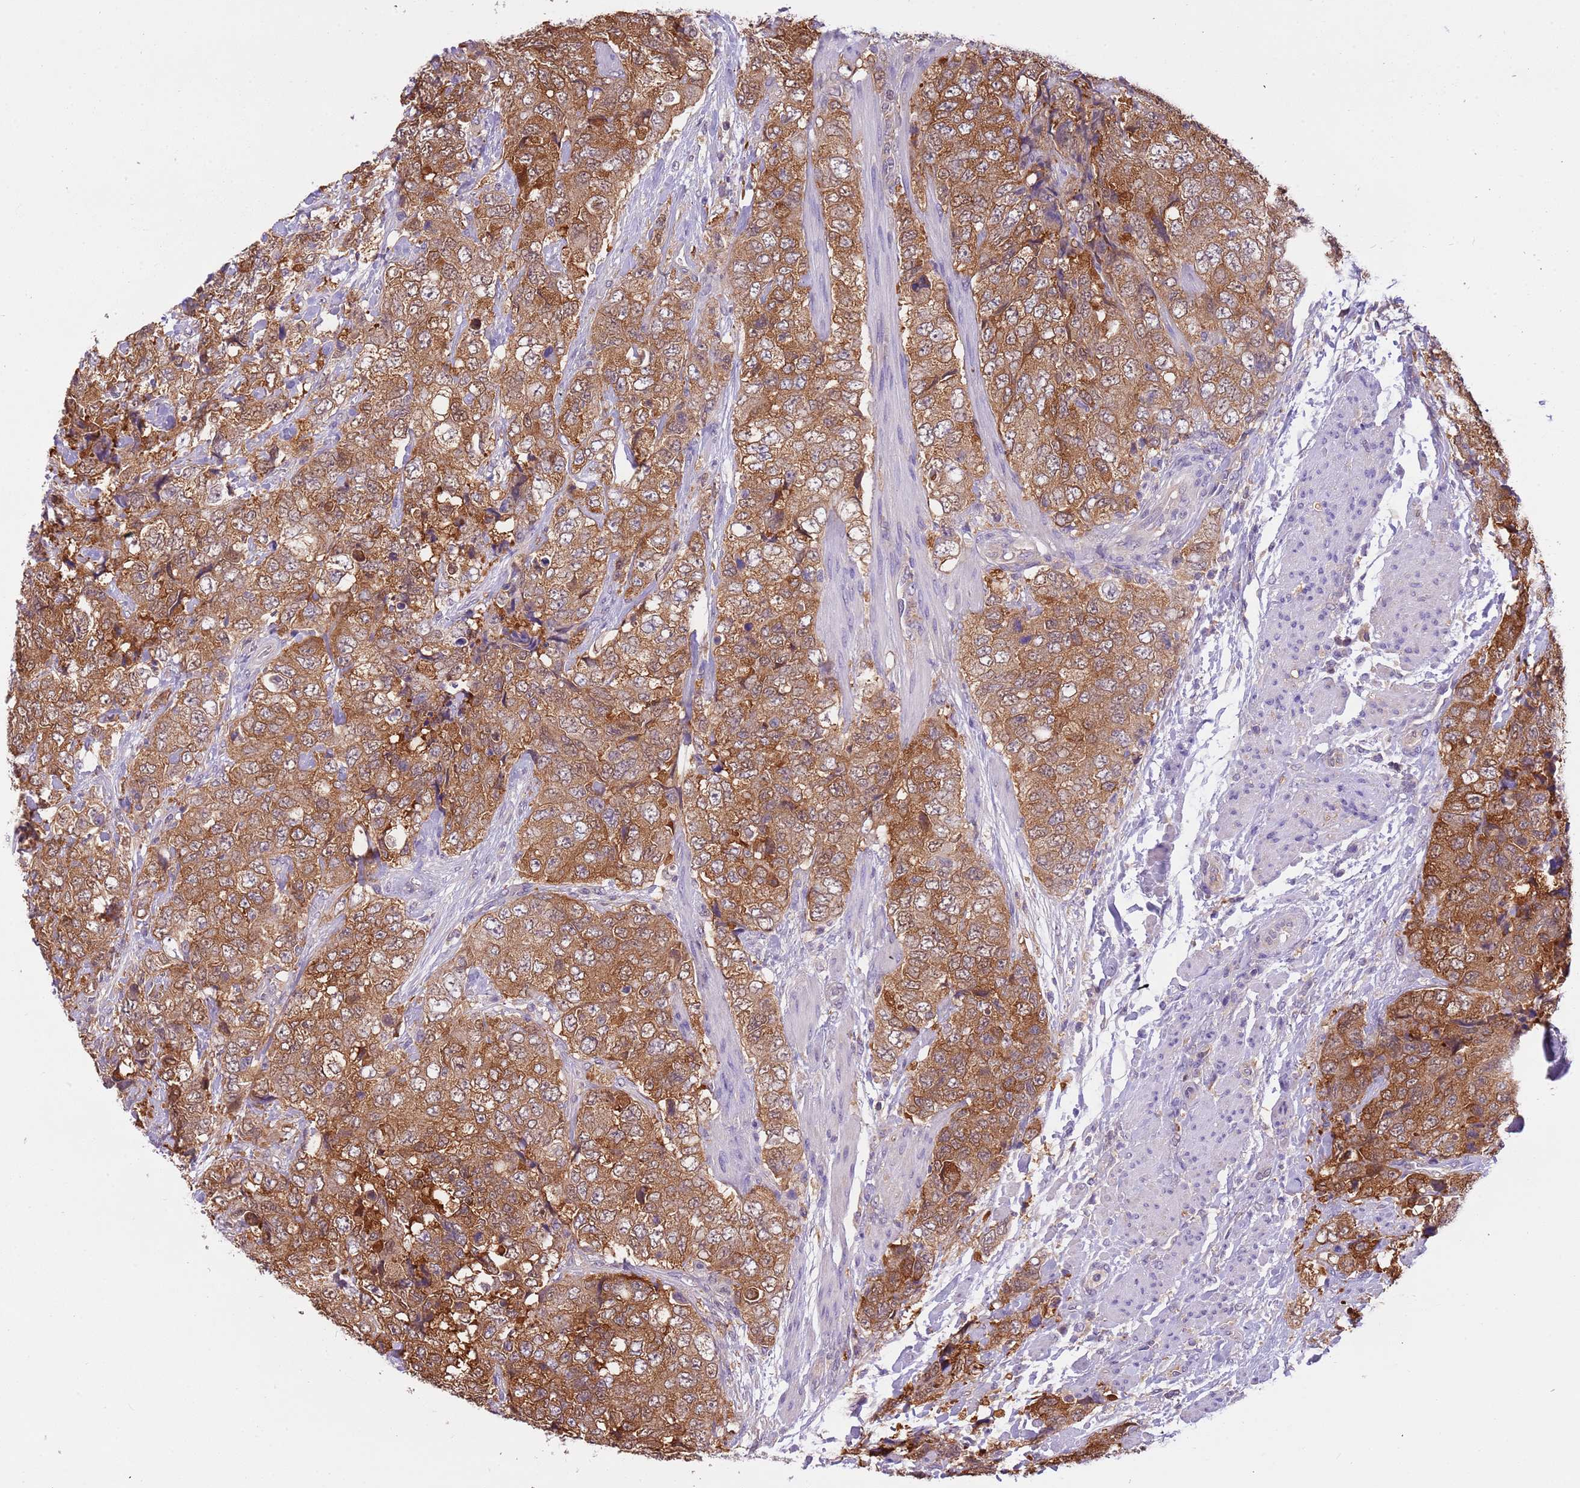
{"staining": {"intensity": "strong", "quantity": ">75%", "location": "cytoplasmic/membranous"}, "tissue": "urothelial cancer", "cell_type": "Tumor cells", "image_type": "cancer", "snomed": [{"axis": "morphology", "description": "Urothelial carcinoma, High grade"}, {"axis": "topography", "description": "Urinary bladder"}], "caption": "Immunohistochemistry (DAB) staining of human urothelial cancer reveals strong cytoplasmic/membranous protein positivity in about >75% of tumor cells. Nuclei are stained in blue.", "gene": "STIP1", "patient": {"sex": "female", "age": 78}}